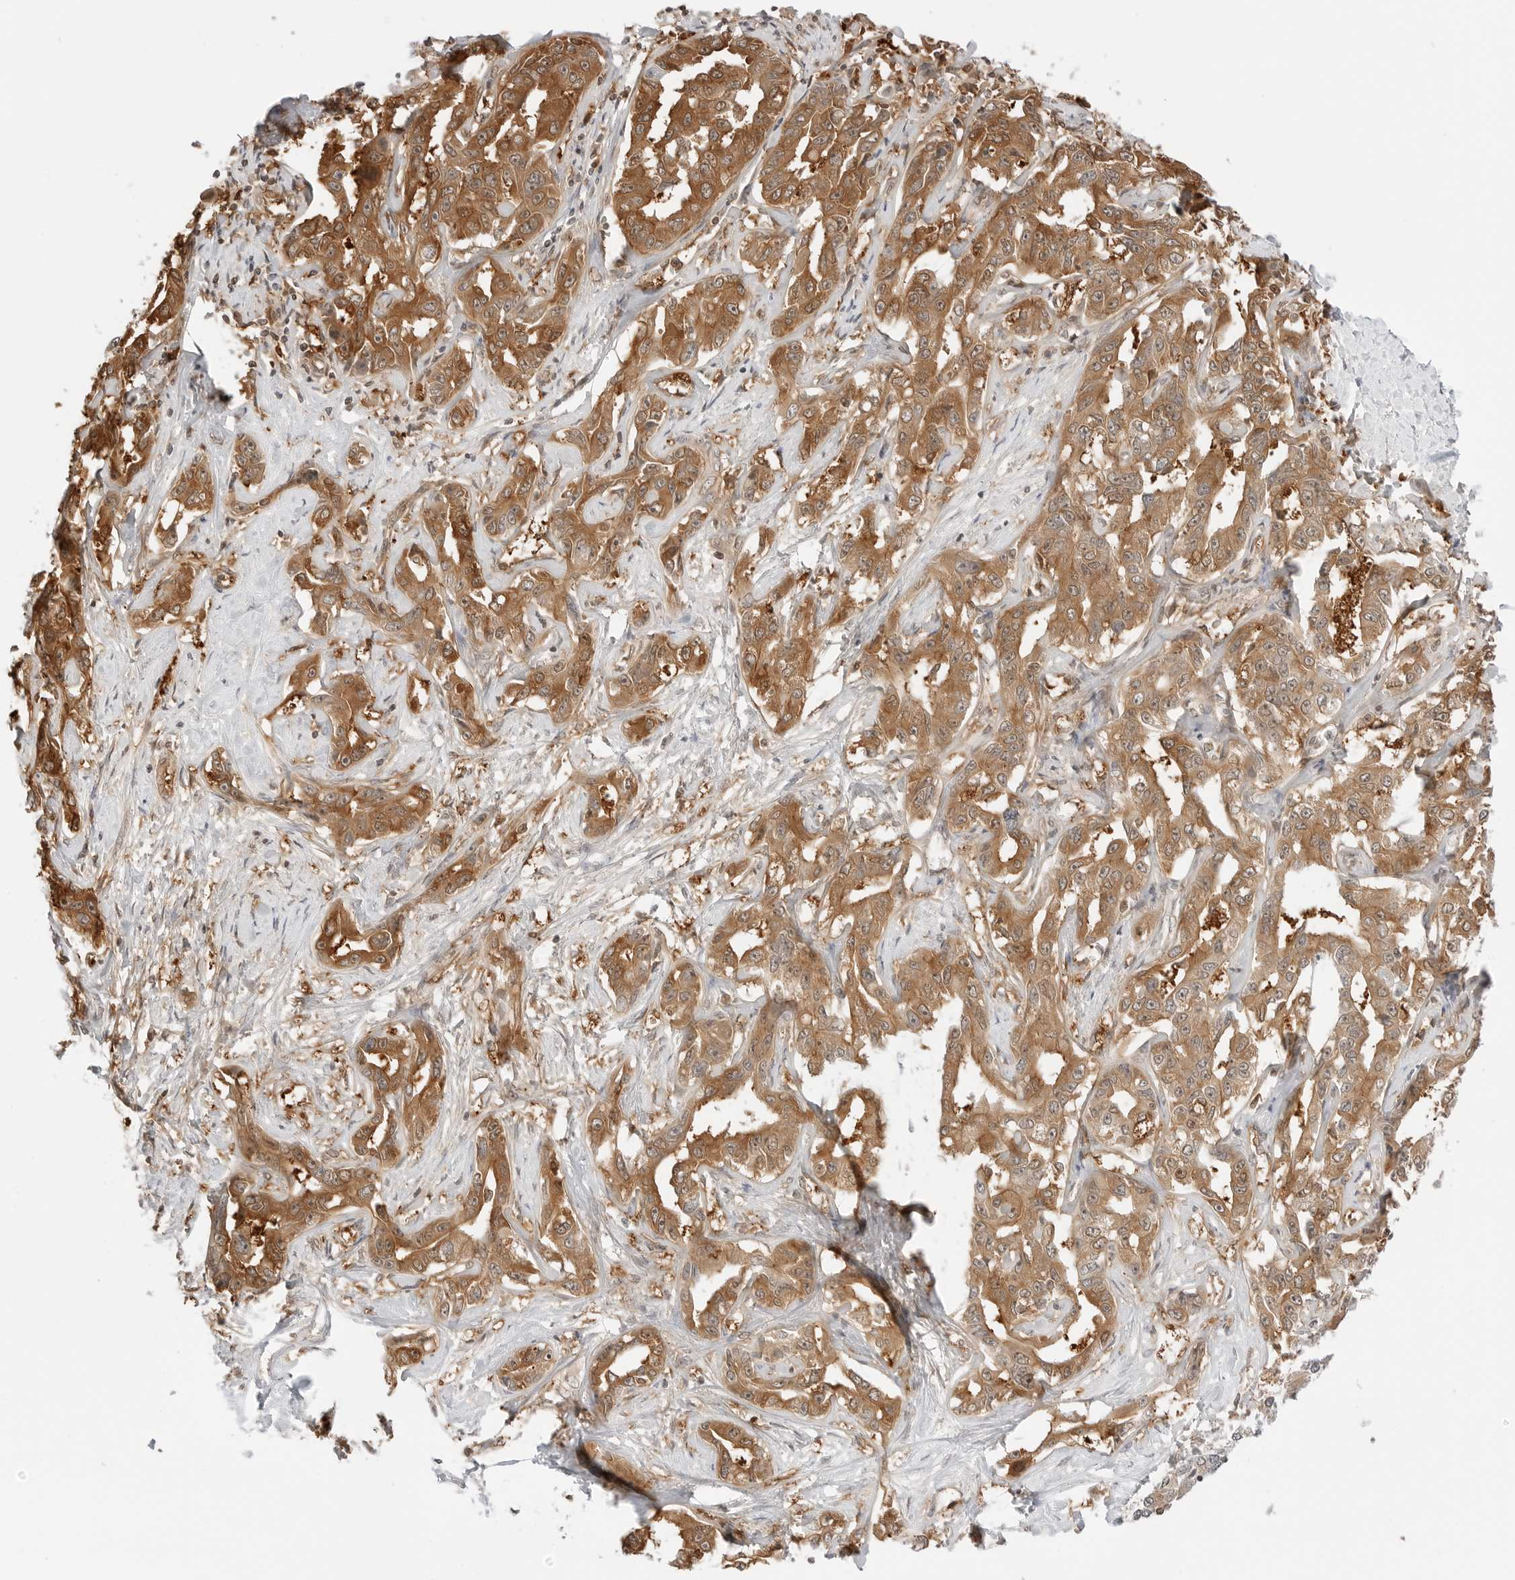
{"staining": {"intensity": "strong", "quantity": ">75%", "location": "cytoplasmic/membranous,nuclear"}, "tissue": "liver cancer", "cell_type": "Tumor cells", "image_type": "cancer", "snomed": [{"axis": "morphology", "description": "Cholangiocarcinoma"}, {"axis": "topography", "description": "Liver"}], "caption": "Immunohistochemistry (IHC) staining of liver cholangiocarcinoma, which displays high levels of strong cytoplasmic/membranous and nuclear staining in about >75% of tumor cells indicating strong cytoplasmic/membranous and nuclear protein staining. The staining was performed using DAB (3,3'-diaminobenzidine) (brown) for protein detection and nuclei were counterstained in hematoxylin (blue).", "gene": "NUDC", "patient": {"sex": "male", "age": 59}}